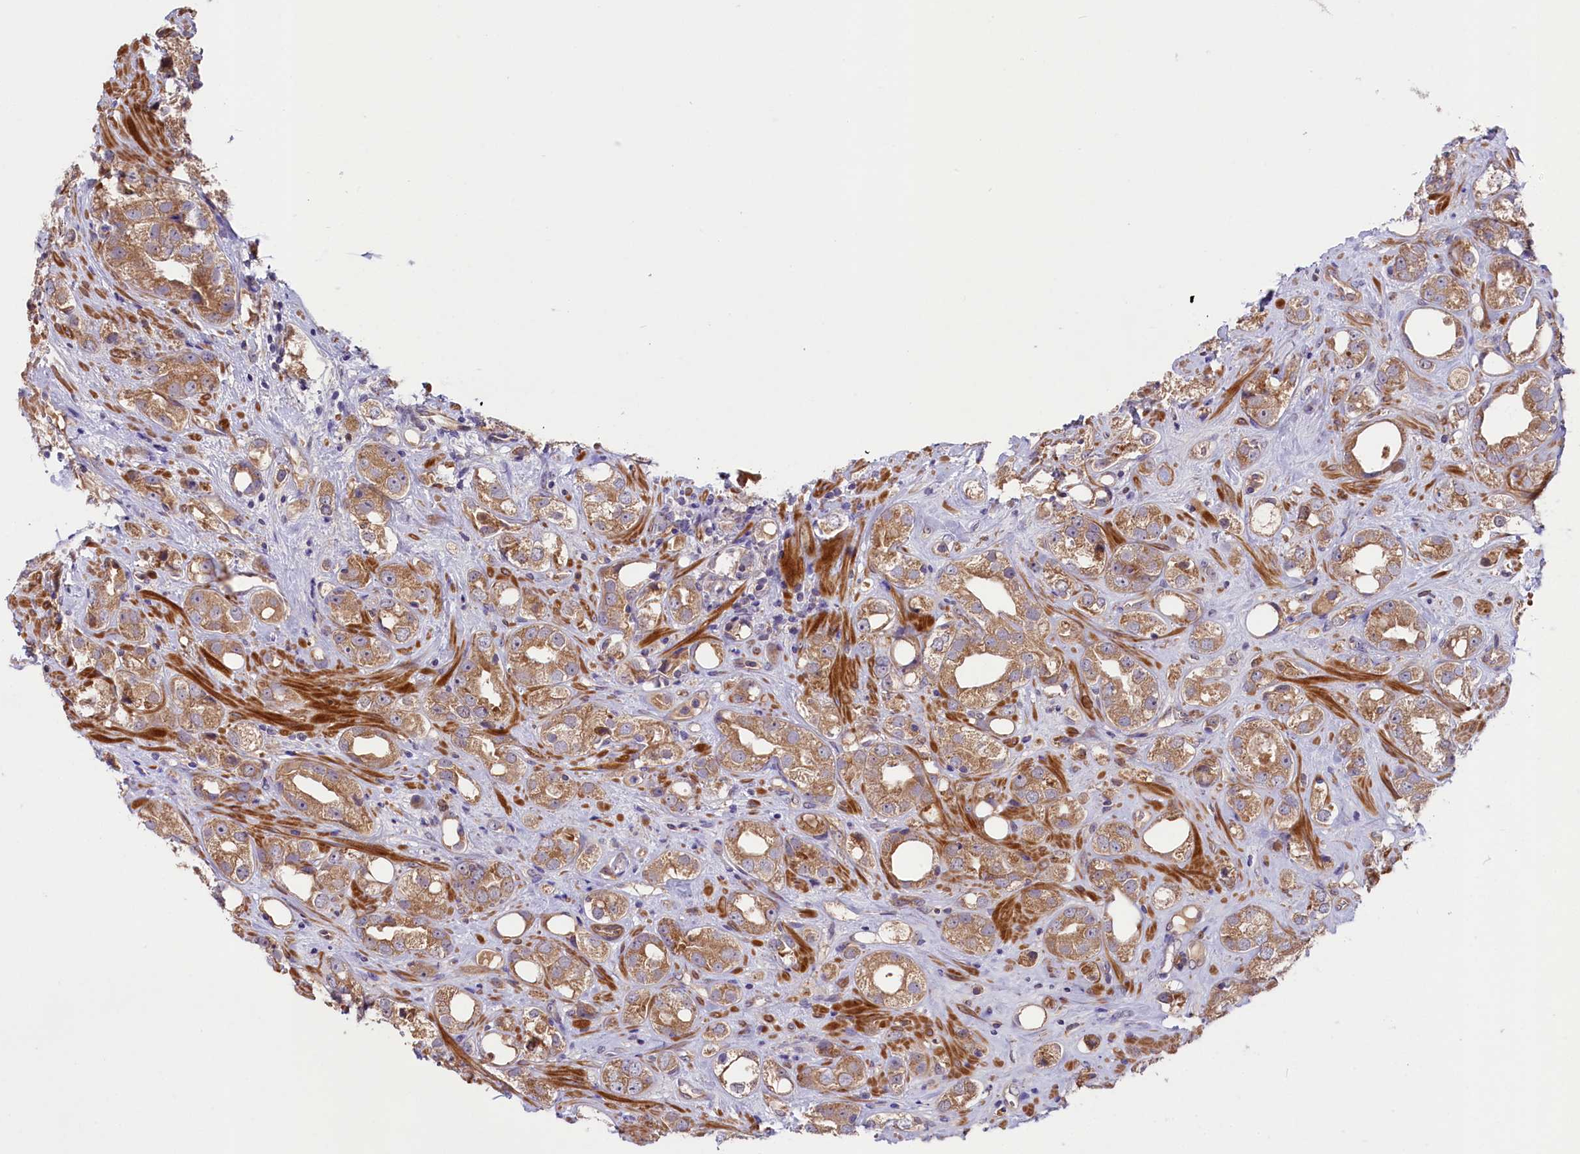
{"staining": {"intensity": "moderate", "quantity": ">75%", "location": "cytoplasmic/membranous"}, "tissue": "prostate cancer", "cell_type": "Tumor cells", "image_type": "cancer", "snomed": [{"axis": "morphology", "description": "Adenocarcinoma, NOS"}, {"axis": "topography", "description": "Prostate"}], "caption": "Protein positivity by immunohistochemistry reveals moderate cytoplasmic/membranous expression in approximately >75% of tumor cells in prostate adenocarcinoma.", "gene": "COG8", "patient": {"sex": "male", "age": 79}}